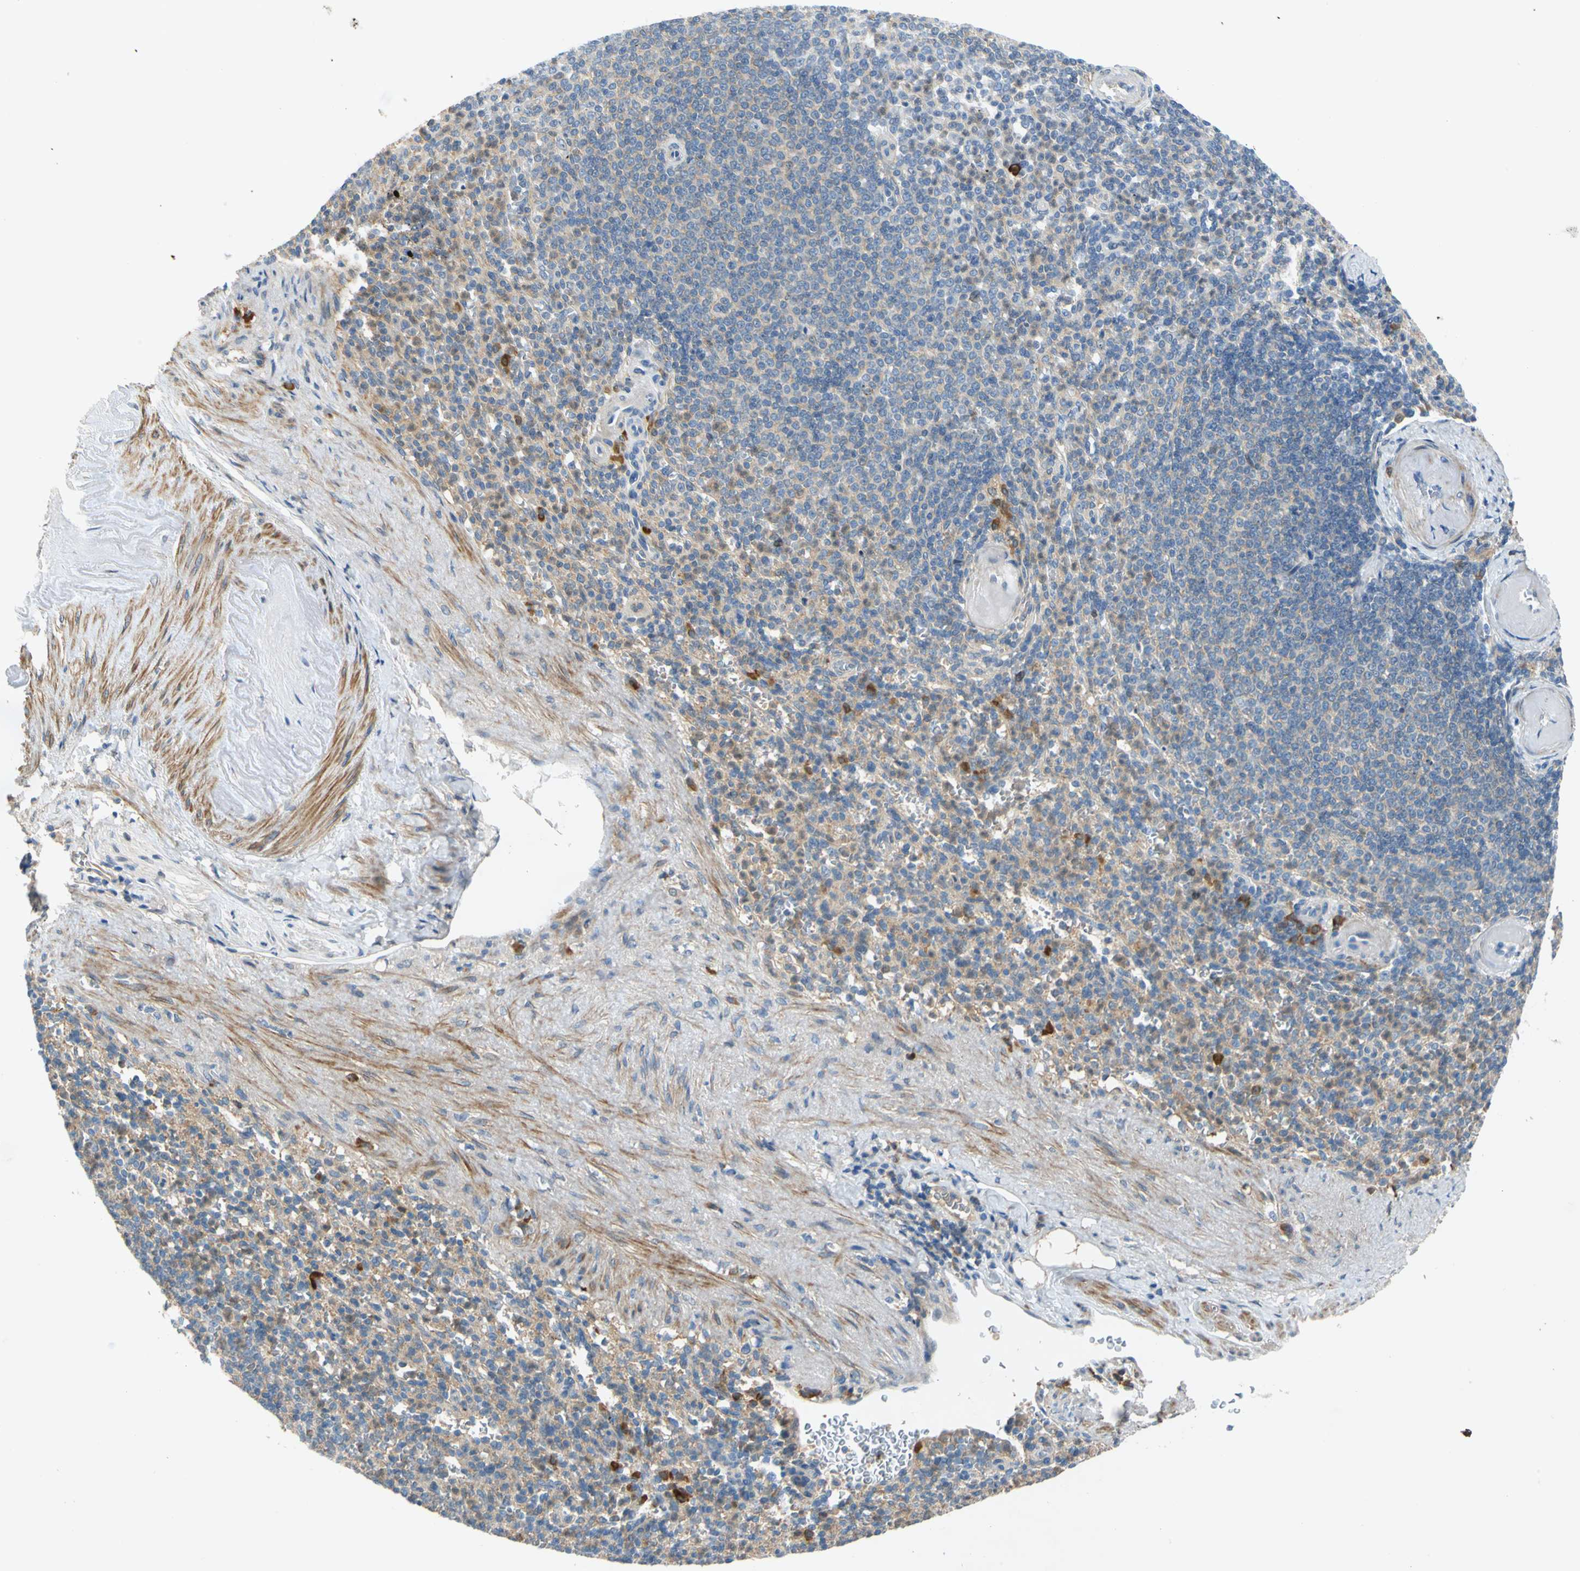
{"staining": {"intensity": "moderate", "quantity": ">75%", "location": "cytoplasmic/membranous"}, "tissue": "spleen", "cell_type": "Cells in red pulp", "image_type": "normal", "snomed": [{"axis": "morphology", "description": "Normal tissue, NOS"}, {"axis": "topography", "description": "Spleen"}], "caption": "Immunohistochemistry (DAB (3,3'-diaminobenzidine)) staining of unremarkable spleen displays moderate cytoplasmic/membranous protein staining in about >75% of cells in red pulp.", "gene": "WIPI1", "patient": {"sex": "female", "age": 74}}